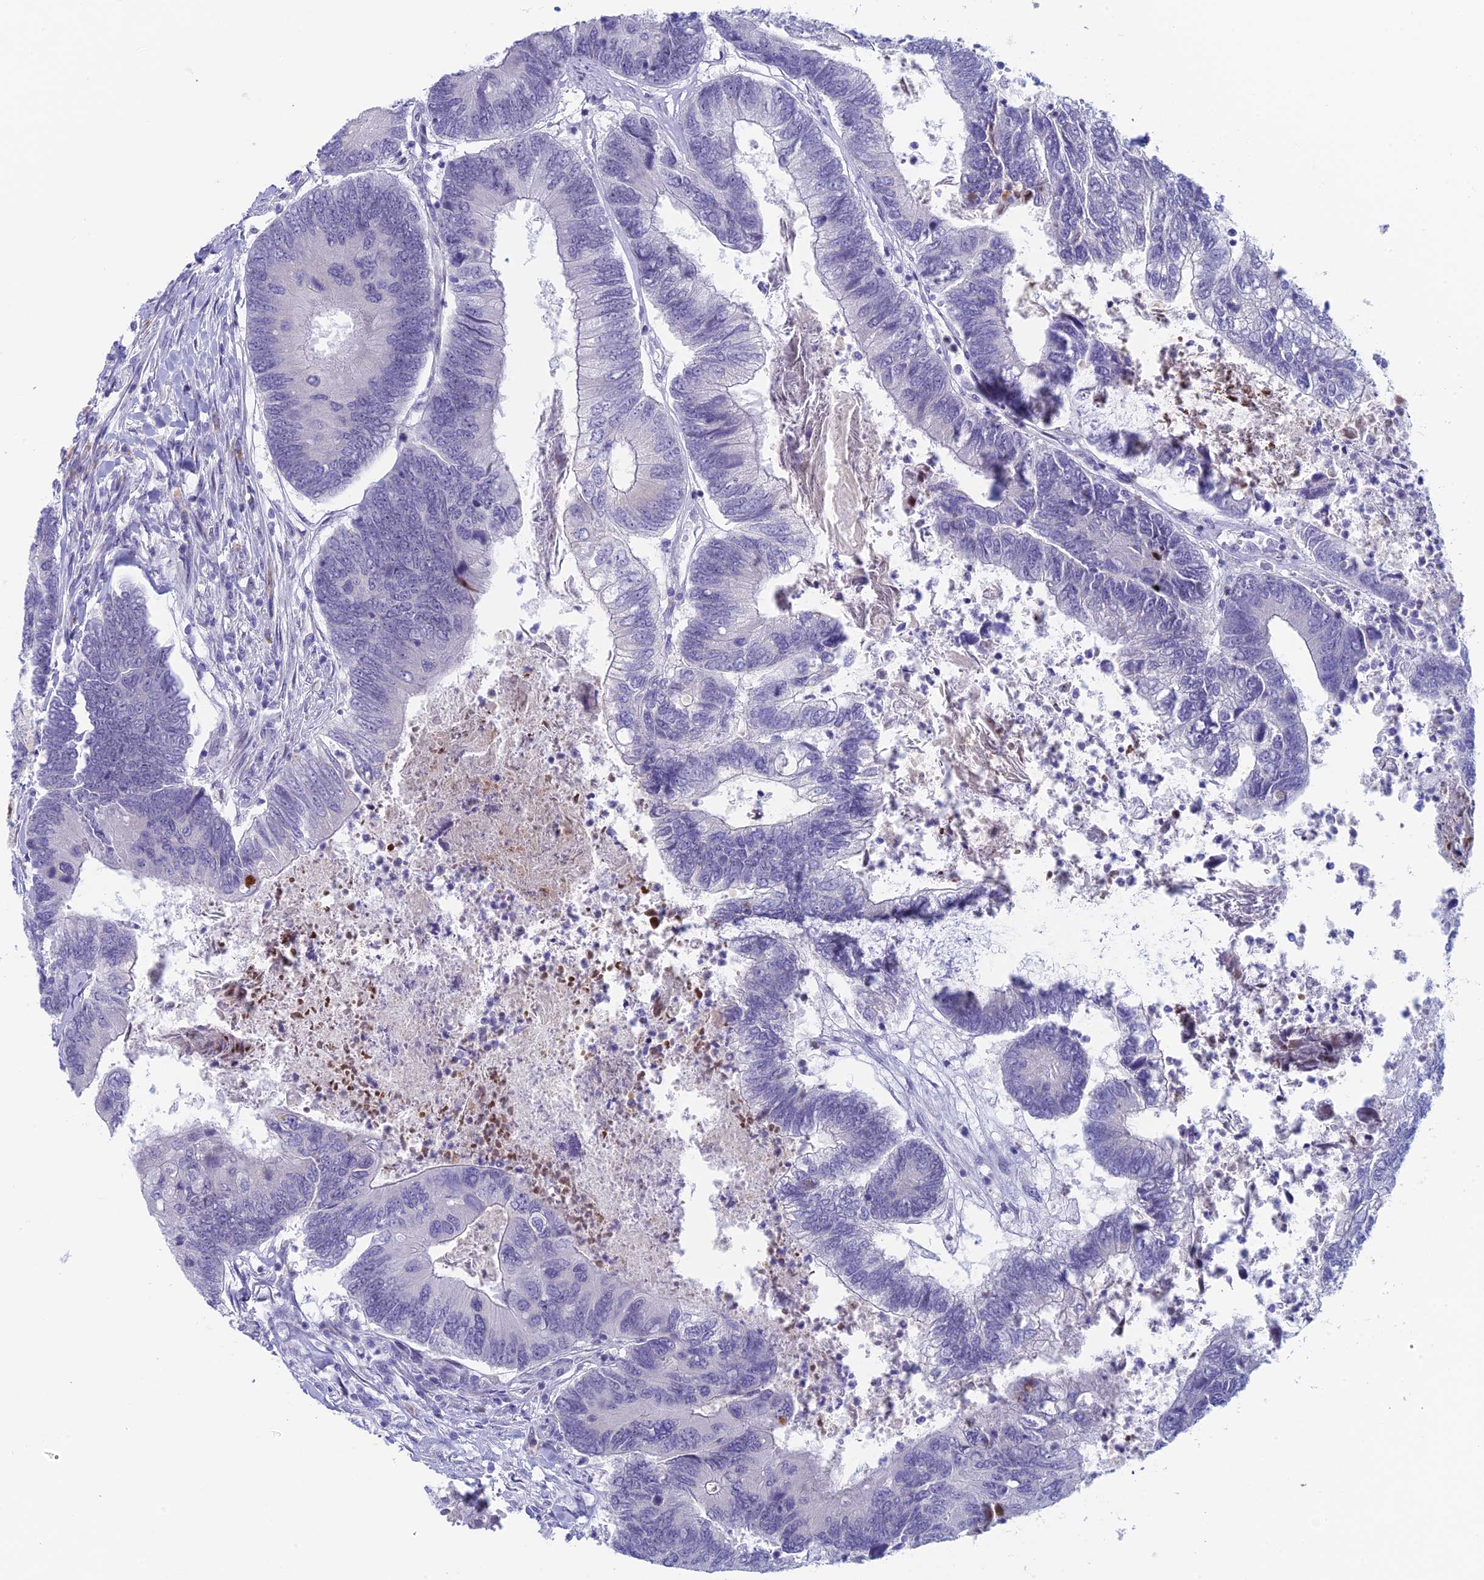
{"staining": {"intensity": "negative", "quantity": "none", "location": "none"}, "tissue": "colorectal cancer", "cell_type": "Tumor cells", "image_type": "cancer", "snomed": [{"axis": "morphology", "description": "Adenocarcinoma, NOS"}, {"axis": "topography", "description": "Colon"}], "caption": "High power microscopy photomicrograph of an immunohistochemistry (IHC) image of colorectal cancer, revealing no significant staining in tumor cells.", "gene": "PPP1R26", "patient": {"sex": "female", "age": 67}}